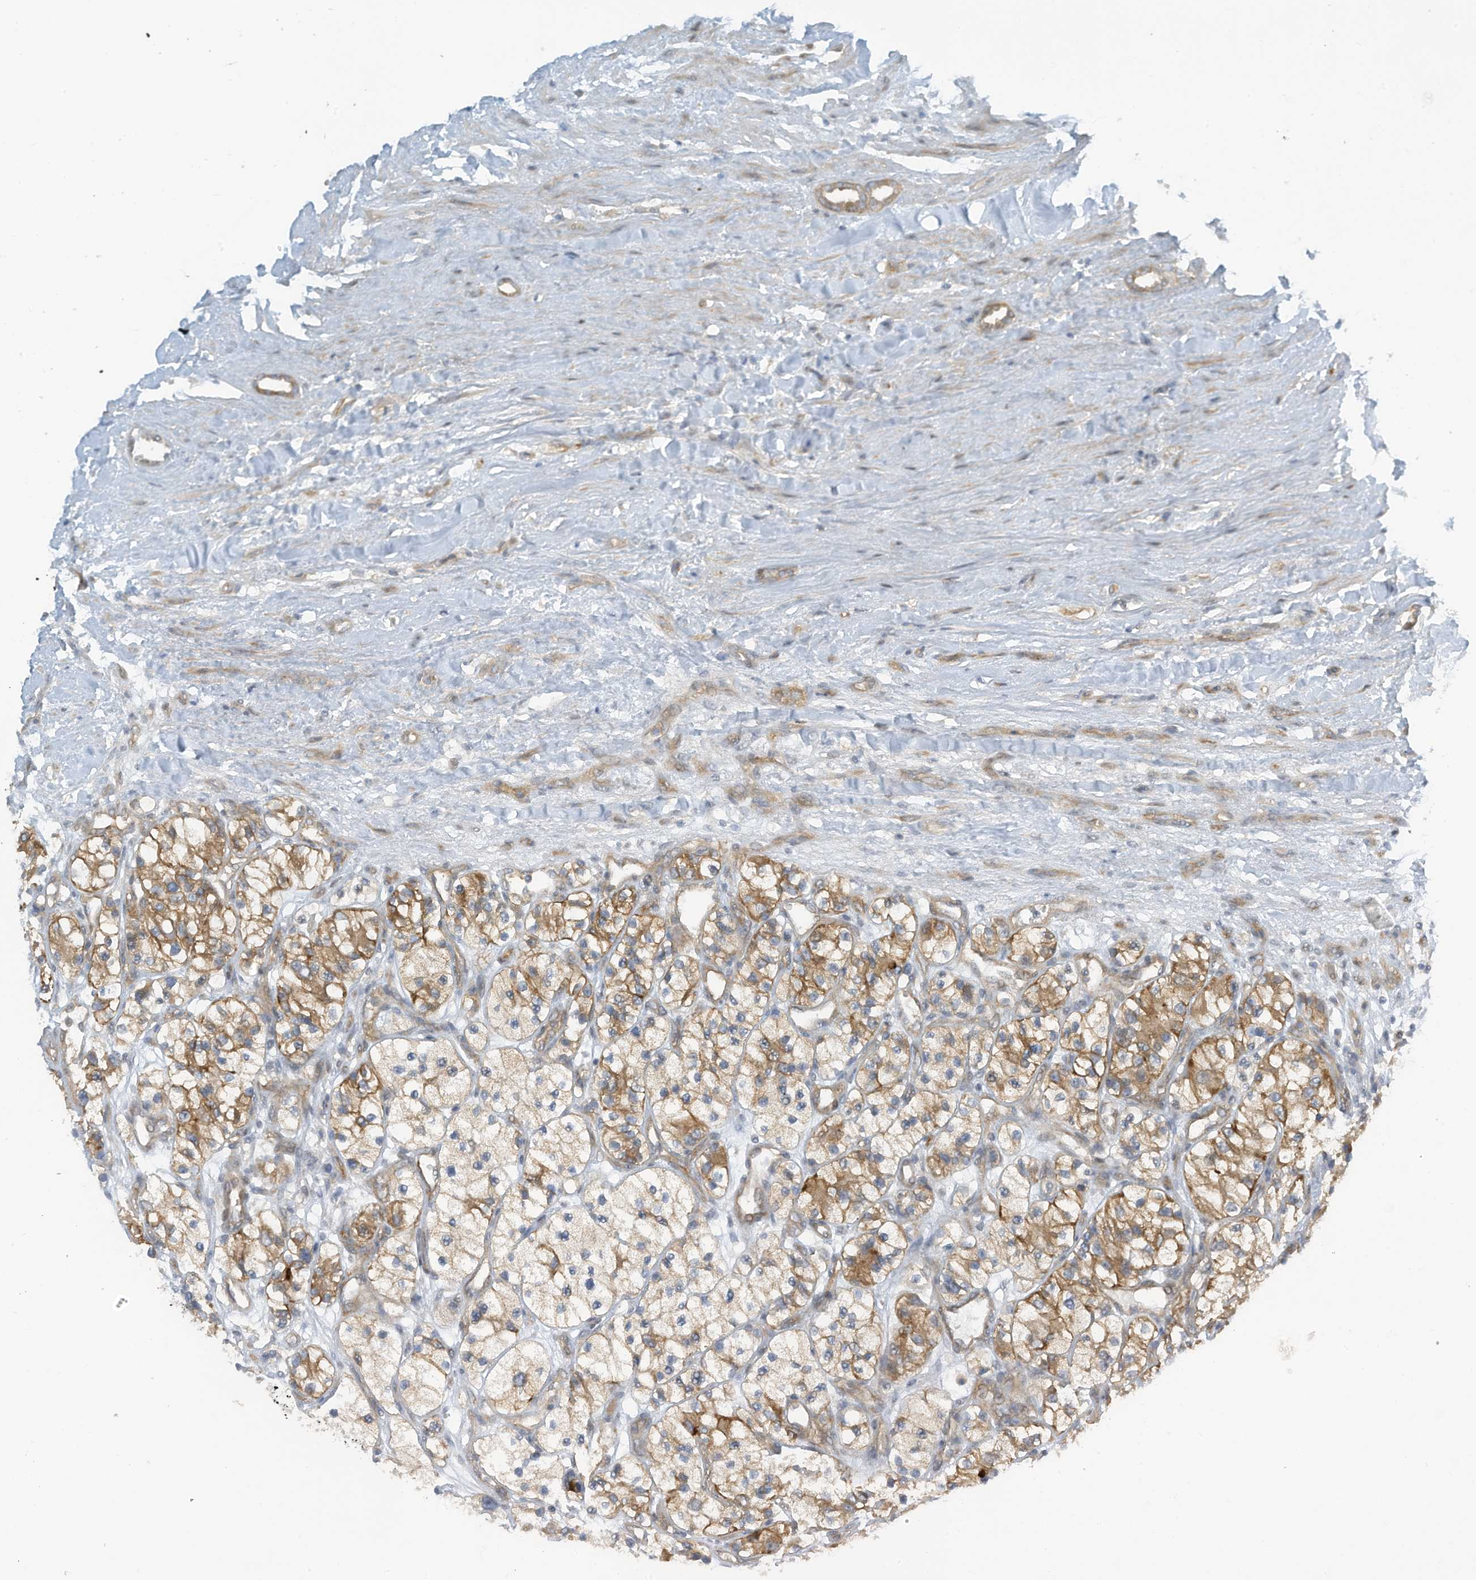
{"staining": {"intensity": "moderate", "quantity": "25%-75%", "location": "cytoplasmic/membranous"}, "tissue": "renal cancer", "cell_type": "Tumor cells", "image_type": "cancer", "snomed": [{"axis": "morphology", "description": "Adenocarcinoma, NOS"}, {"axis": "topography", "description": "Kidney"}], "caption": "Immunohistochemical staining of renal cancer displays medium levels of moderate cytoplasmic/membranous protein positivity in about 25%-75% of tumor cells. (IHC, brightfield microscopy, high magnification).", "gene": "FSD1L", "patient": {"sex": "female", "age": 57}}